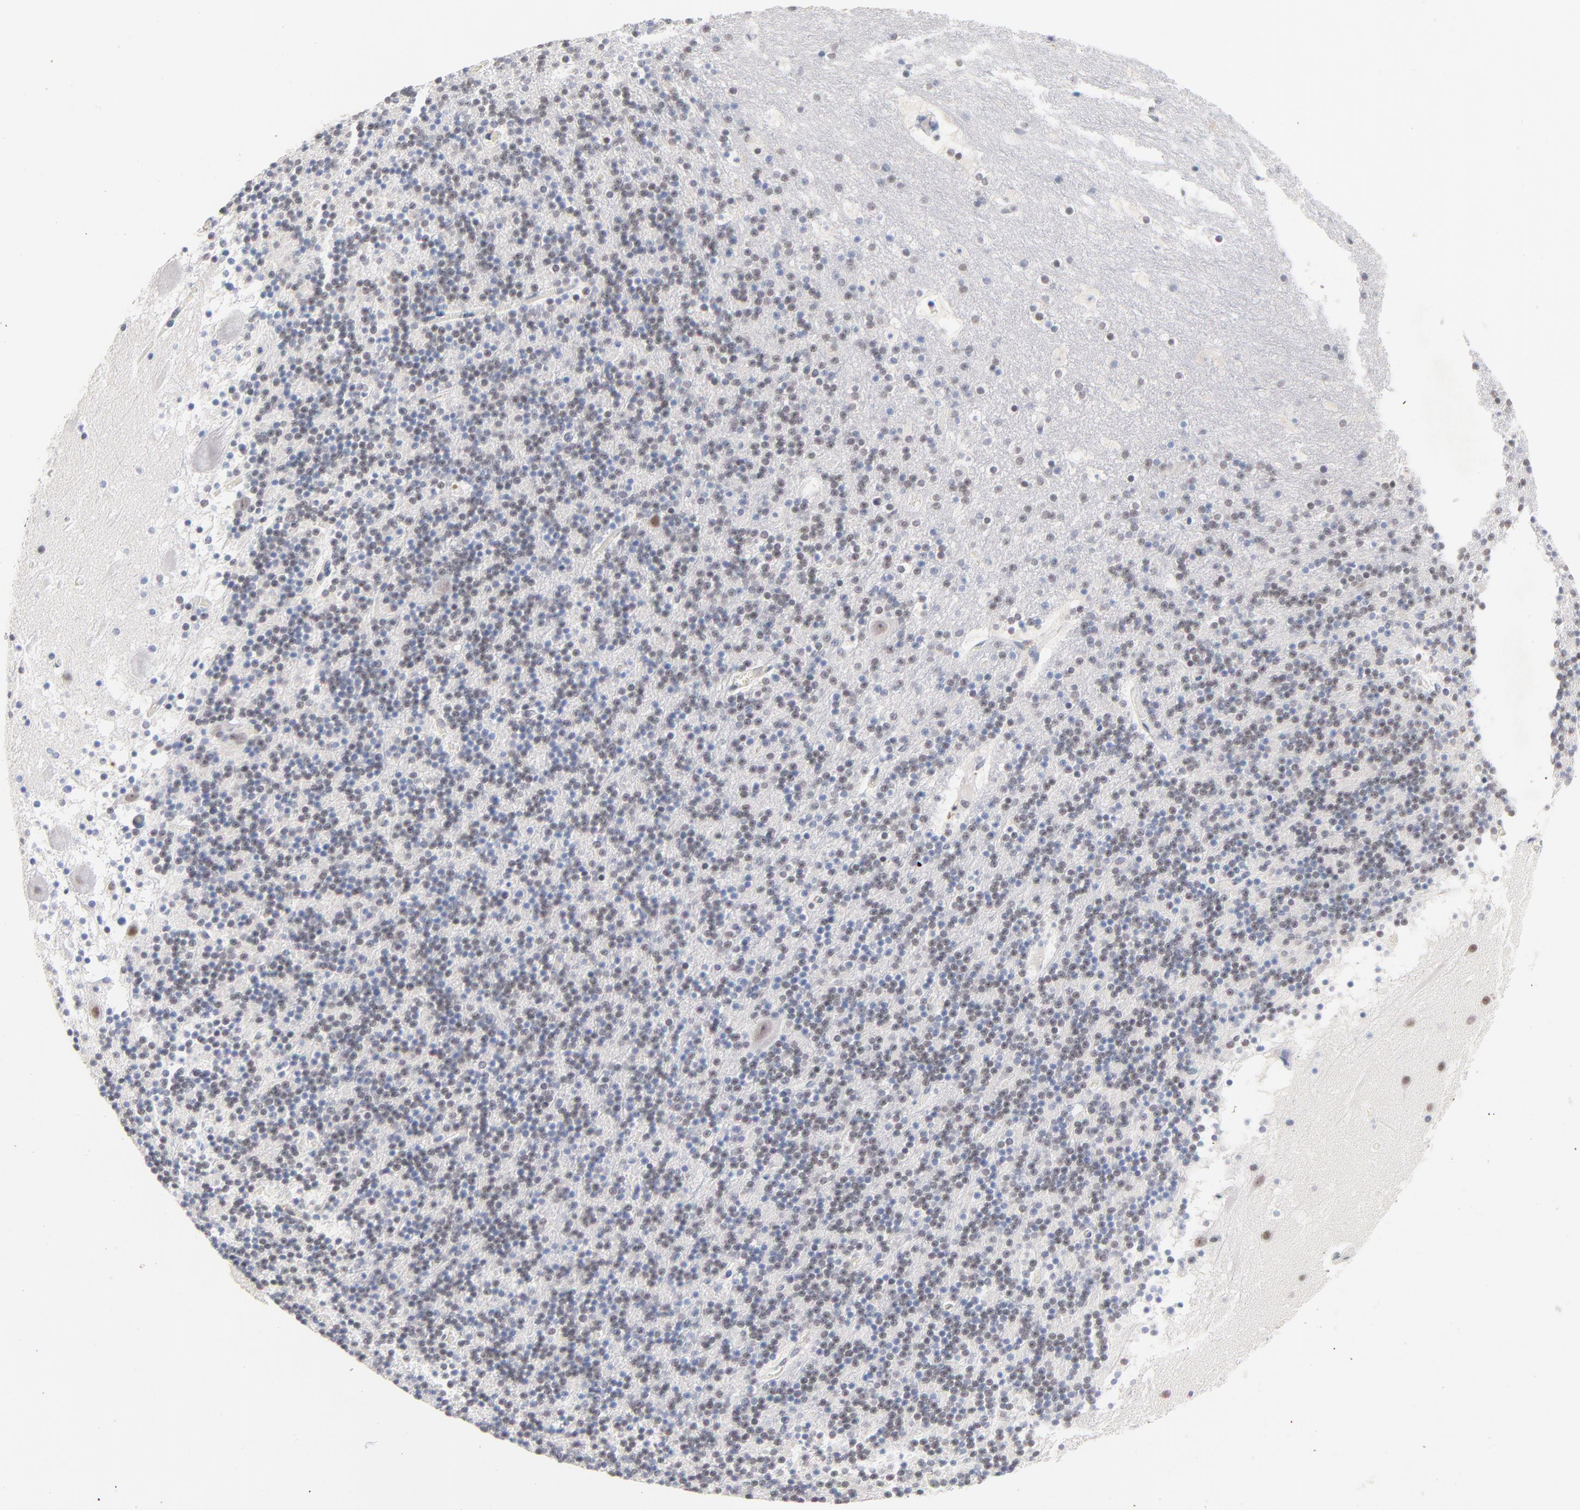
{"staining": {"intensity": "weak", "quantity": "<25%", "location": "nuclear"}, "tissue": "cerebellum", "cell_type": "Cells in granular layer", "image_type": "normal", "snomed": [{"axis": "morphology", "description": "Normal tissue, NOS"}, {"axis": "topography", "description": "Cerebellum"}], "caption": "This is an immunohistochemistry (IHC) photomicrograph of normal cerebellum. There is no expression in cells in granular layer.", "gene": "ORC2", "patient": {"sex": "male", "age": 45}}